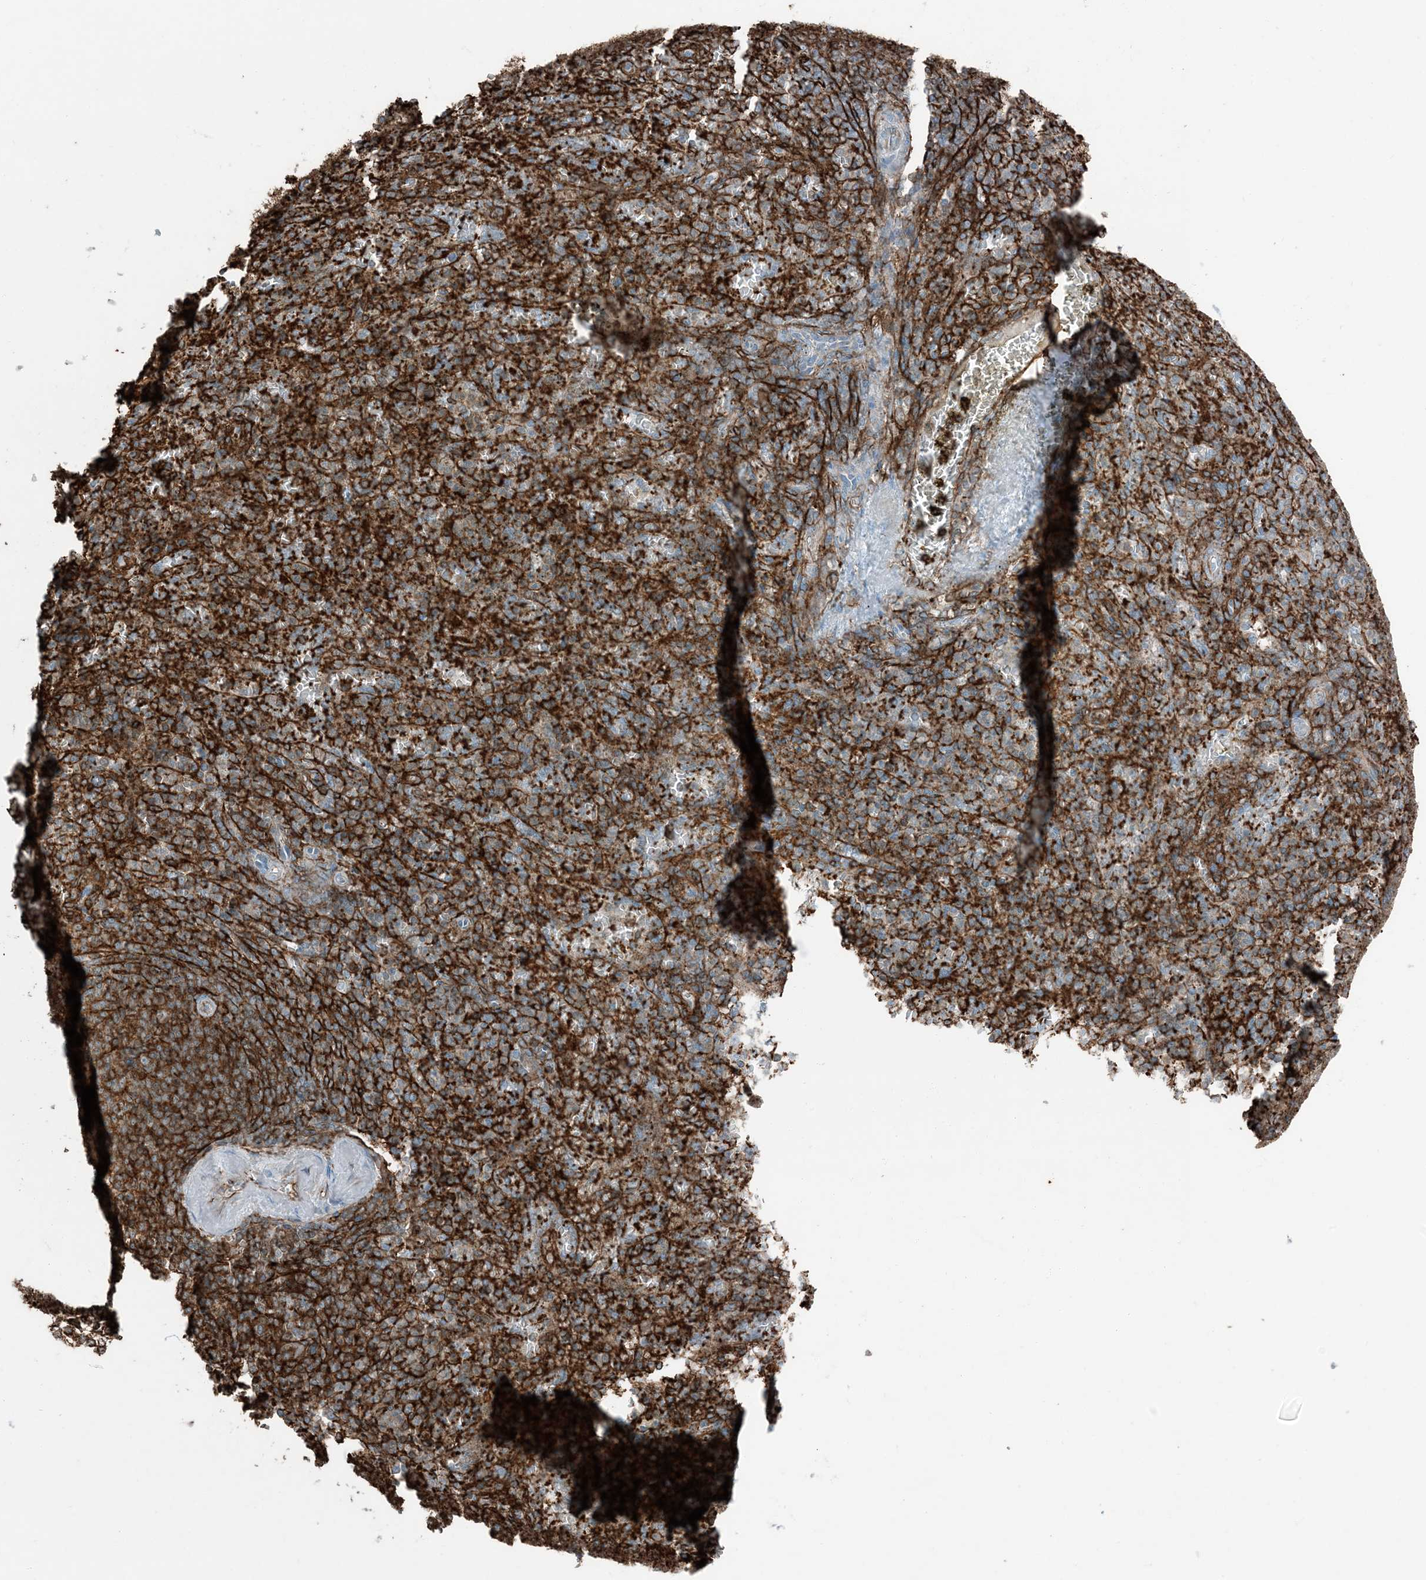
{"staining": {"intensity": "strong", "quantity": "25%-75%", "location": "cytoplasmic/membranous"}, "tissue": "spleen", "cell_type": "Cells in red pulp", "image_type": "normal", "snomed": [{"axis": "morphology", "description": "Normal tissue, NOS"}, {"axis": "topography", "description": "Spleen"}], "caption": "Strong cytoplasmic/membranous expression is present in about 25%-75% of cells in red pulp in benign spleen.", "gene": "APOBEC3C", "patient": {"sex": "female", "age": 74}}